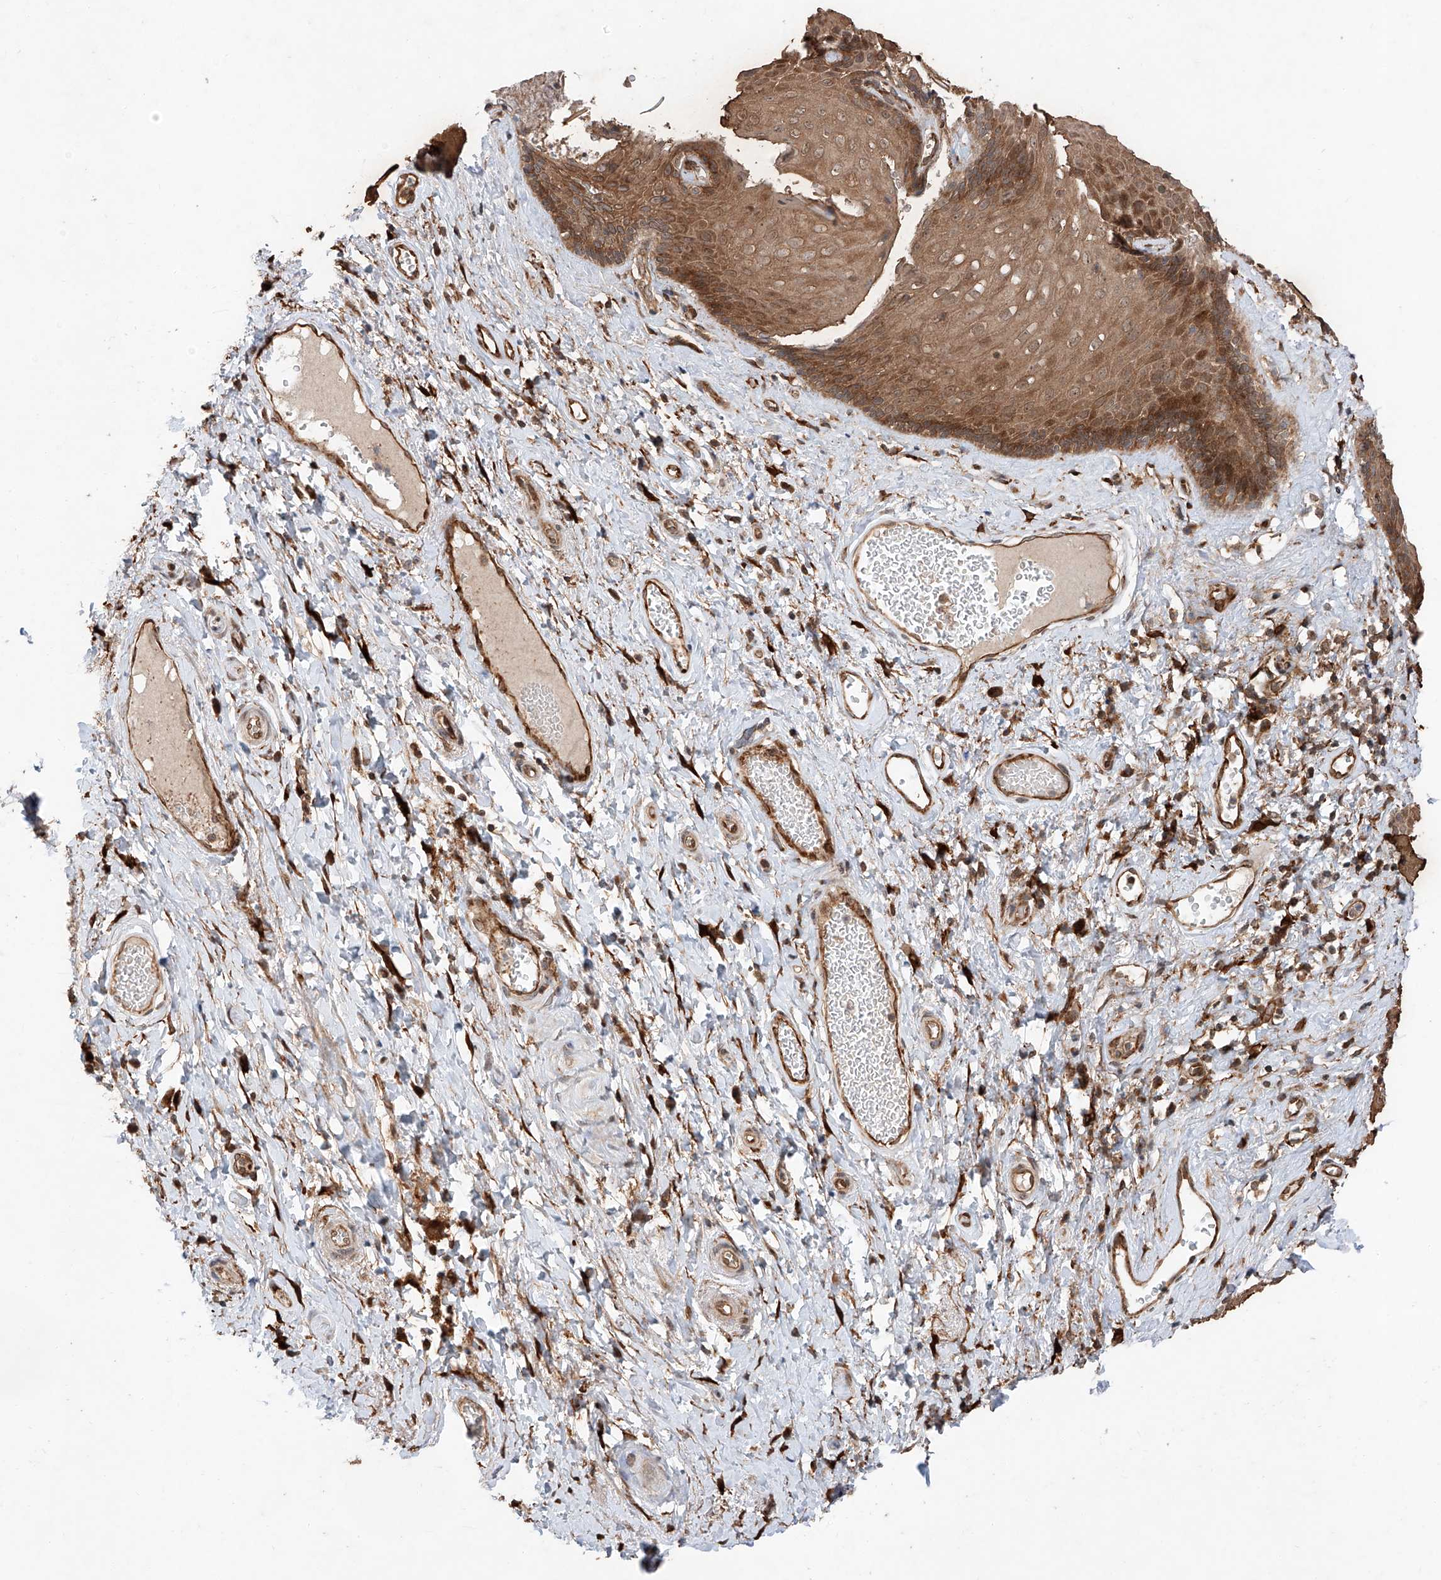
{"staining": {"intensity": "strong", "quantity": ">75%", "location": "cytoplasmic/membranous"}, "tissue": "skin", "cell_type": "Epidermal cells", "image_type": "normal", "snomed": [{"axis": "morphology", "description": "Normal tissue, NOS"}, {"axis": "topography", "description": "Anal"}], "caption": "Human skin stained with a brown dye exhibits strong cytoplasmic/membranous positive staining in about >75% of epidermal cells.", "gene": "ZFP28", "patient": {"sex": "male", "age": 69}}